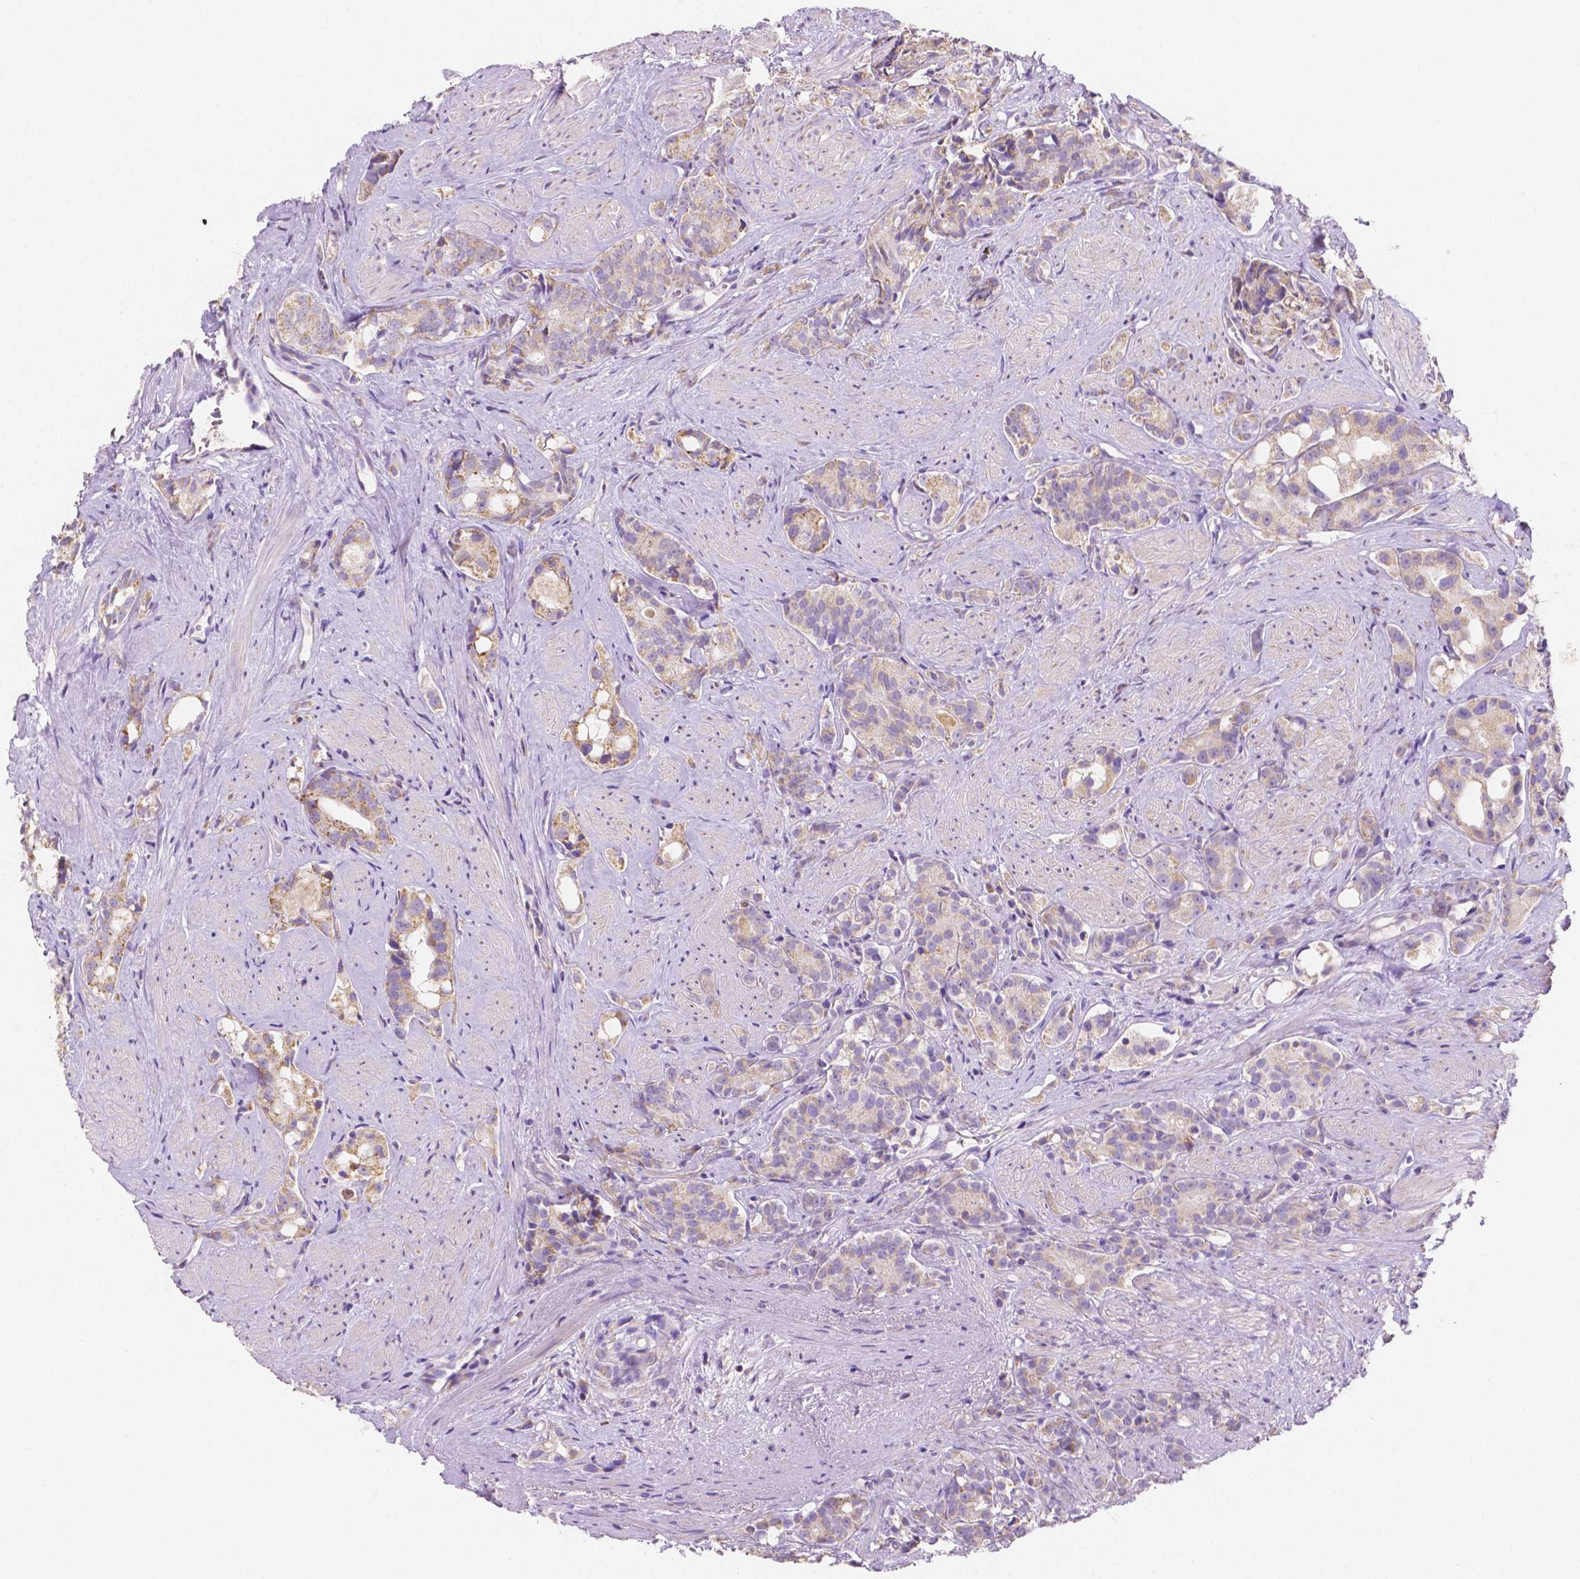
{"staining": {"intensity": "weak", "quantity": "25%-75%", "location": "cytoplasmic/membranous"}, "tissue": "prostate cancer", "cell_type": "Tumor cells", "image_type": "cancer", "snomed": [{"axis": "morphology", "description": "Adenocarcinoma, High grade"}, {"axis": "topography", "description": "Prostate"}], "caption": "Prostate cancer was stained to show a protein in brown. There is low levels of weak cytoplasmic/membranous expression in approximately 25%-75% of tumor cells.", "gene": "TMEM130", "patient": {"sex": "male", "age": 75}}